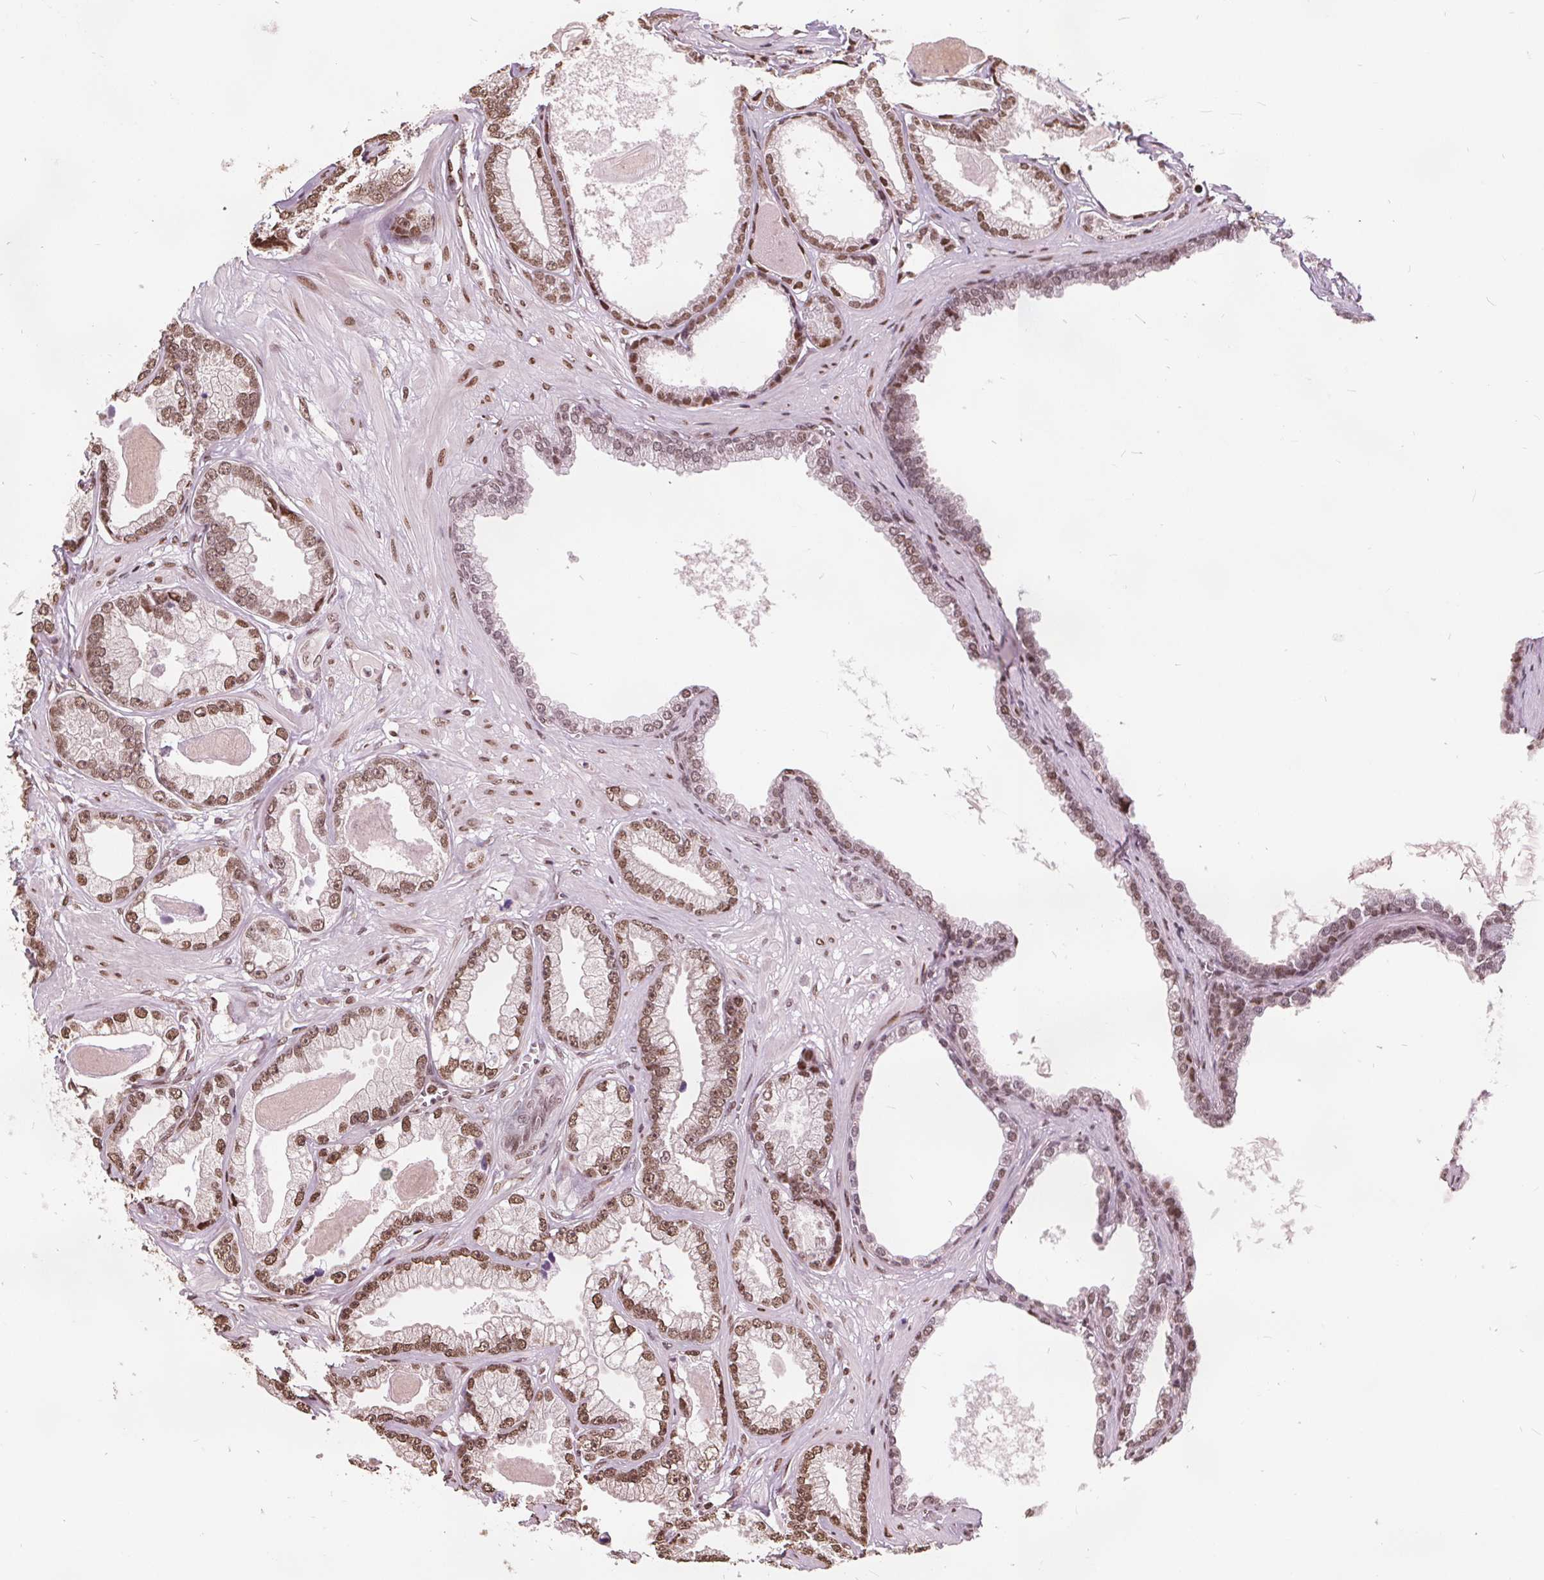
{"staining": {"intensity": "moderate", "quantity": ">75%", "location": "nuclear"}, "tissue": "prostate cancer", "cell_type": "Tumor cells", "image_type": "cancer", "snomed": [{"axis": "morphology", "description": "Adenocarcinoma, Low grade"}, {"axis": "topography", "description": "Prostate"}], "caption": "Human prostate adenocarcinoma (low-grade) stained for a protein (brown) displays moderate nuclear positive positivity in approximately >75% of tumor cells.", "gene": "ISLR2", "patient": {"sex": "male", "age": 64}}